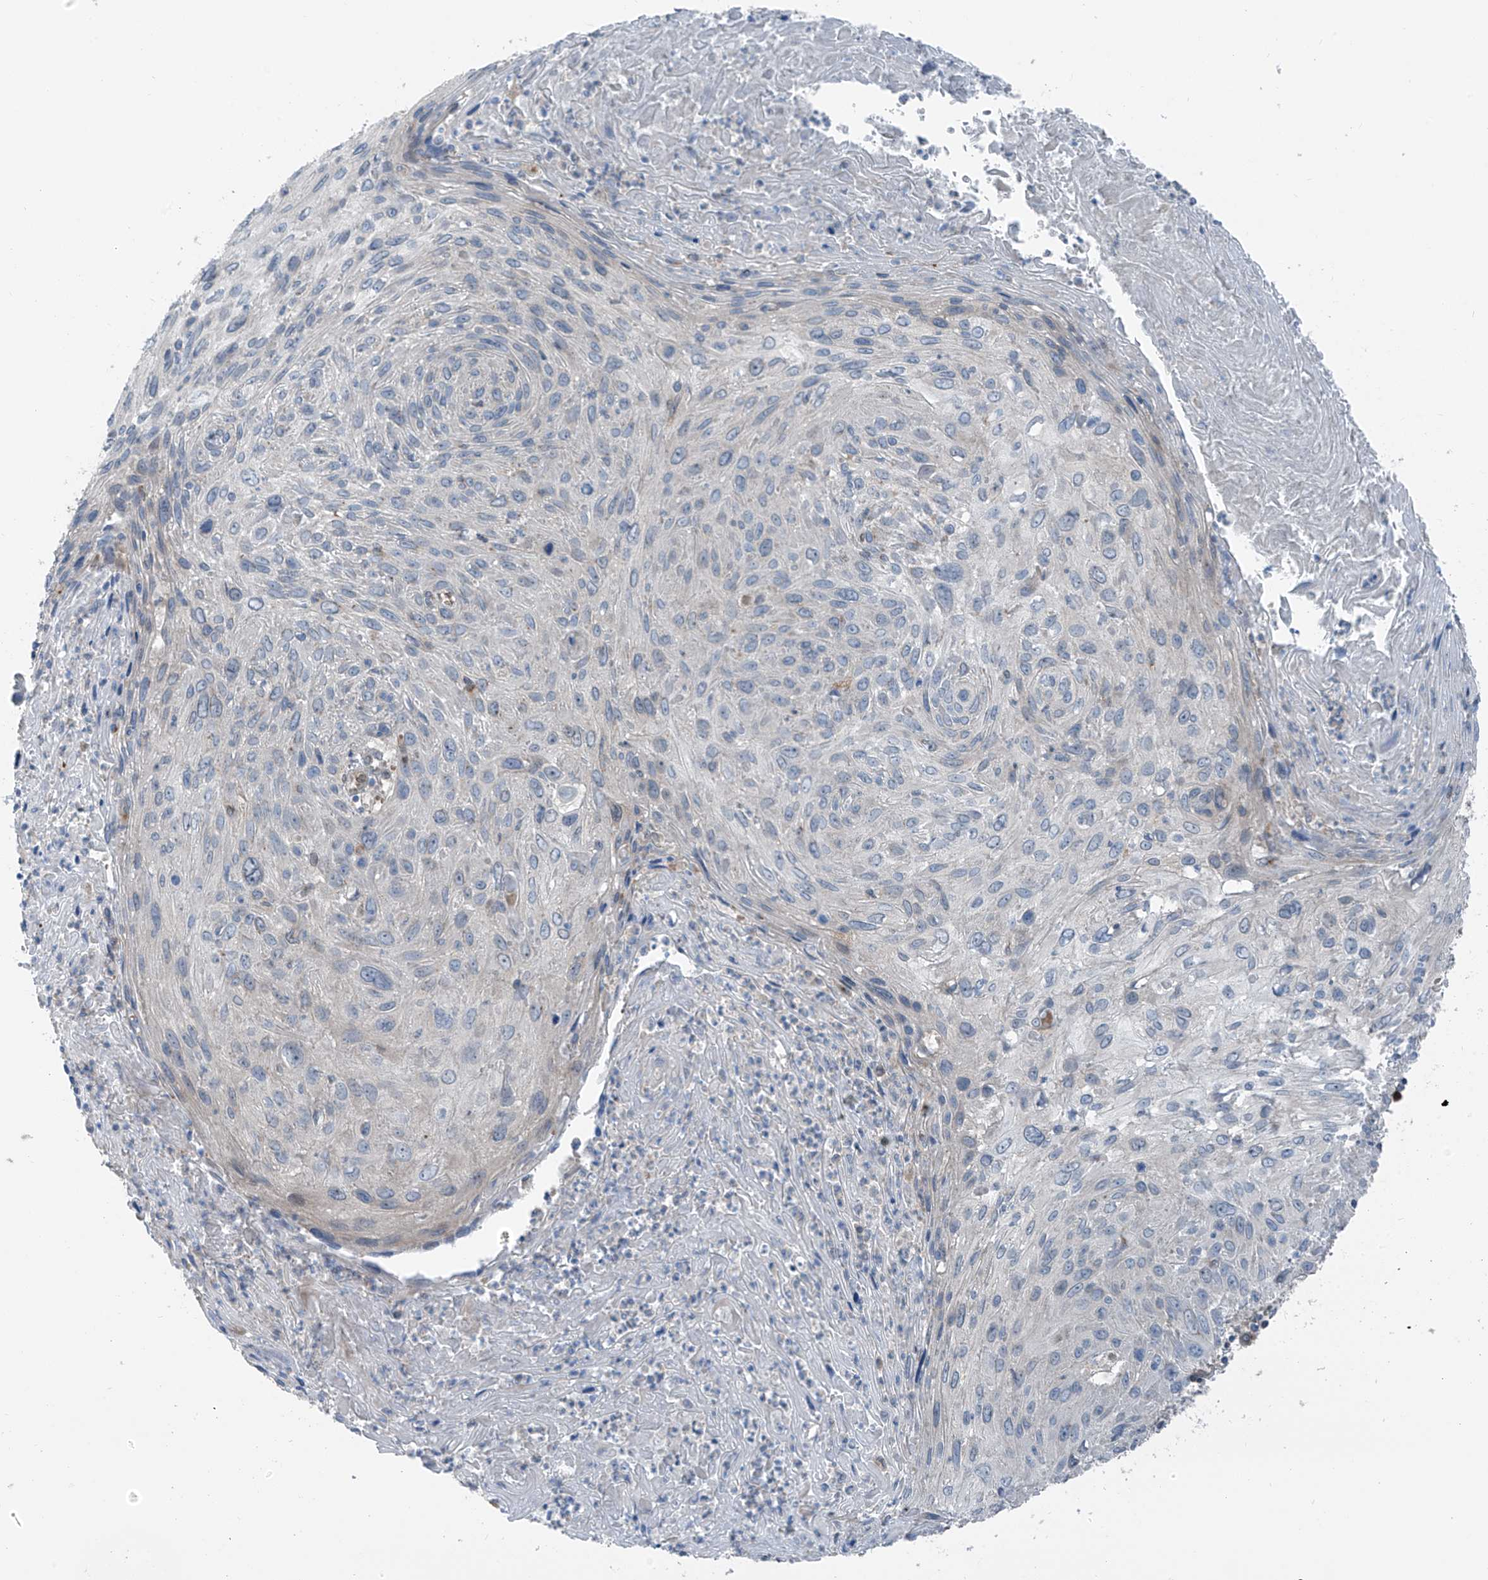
{"staining": {"intensity": "negative", "quantity": "none", "location": "none"}, "tissue": "cervical cancer", "cell_type": "Tumor cells", "image_type": "cancer", "snomed": [{"axis": "morphology", "description": "Squamous cell carcinoma, NOS"}, {"axis": "topography", "description": "Cervix"}], "caption": "Cervical cancer was stained to show a protein in brown. There is no significant expression in tumor cells.", "gene": "SLC12A6", "patient": {"sex": "female", "age": 51}}